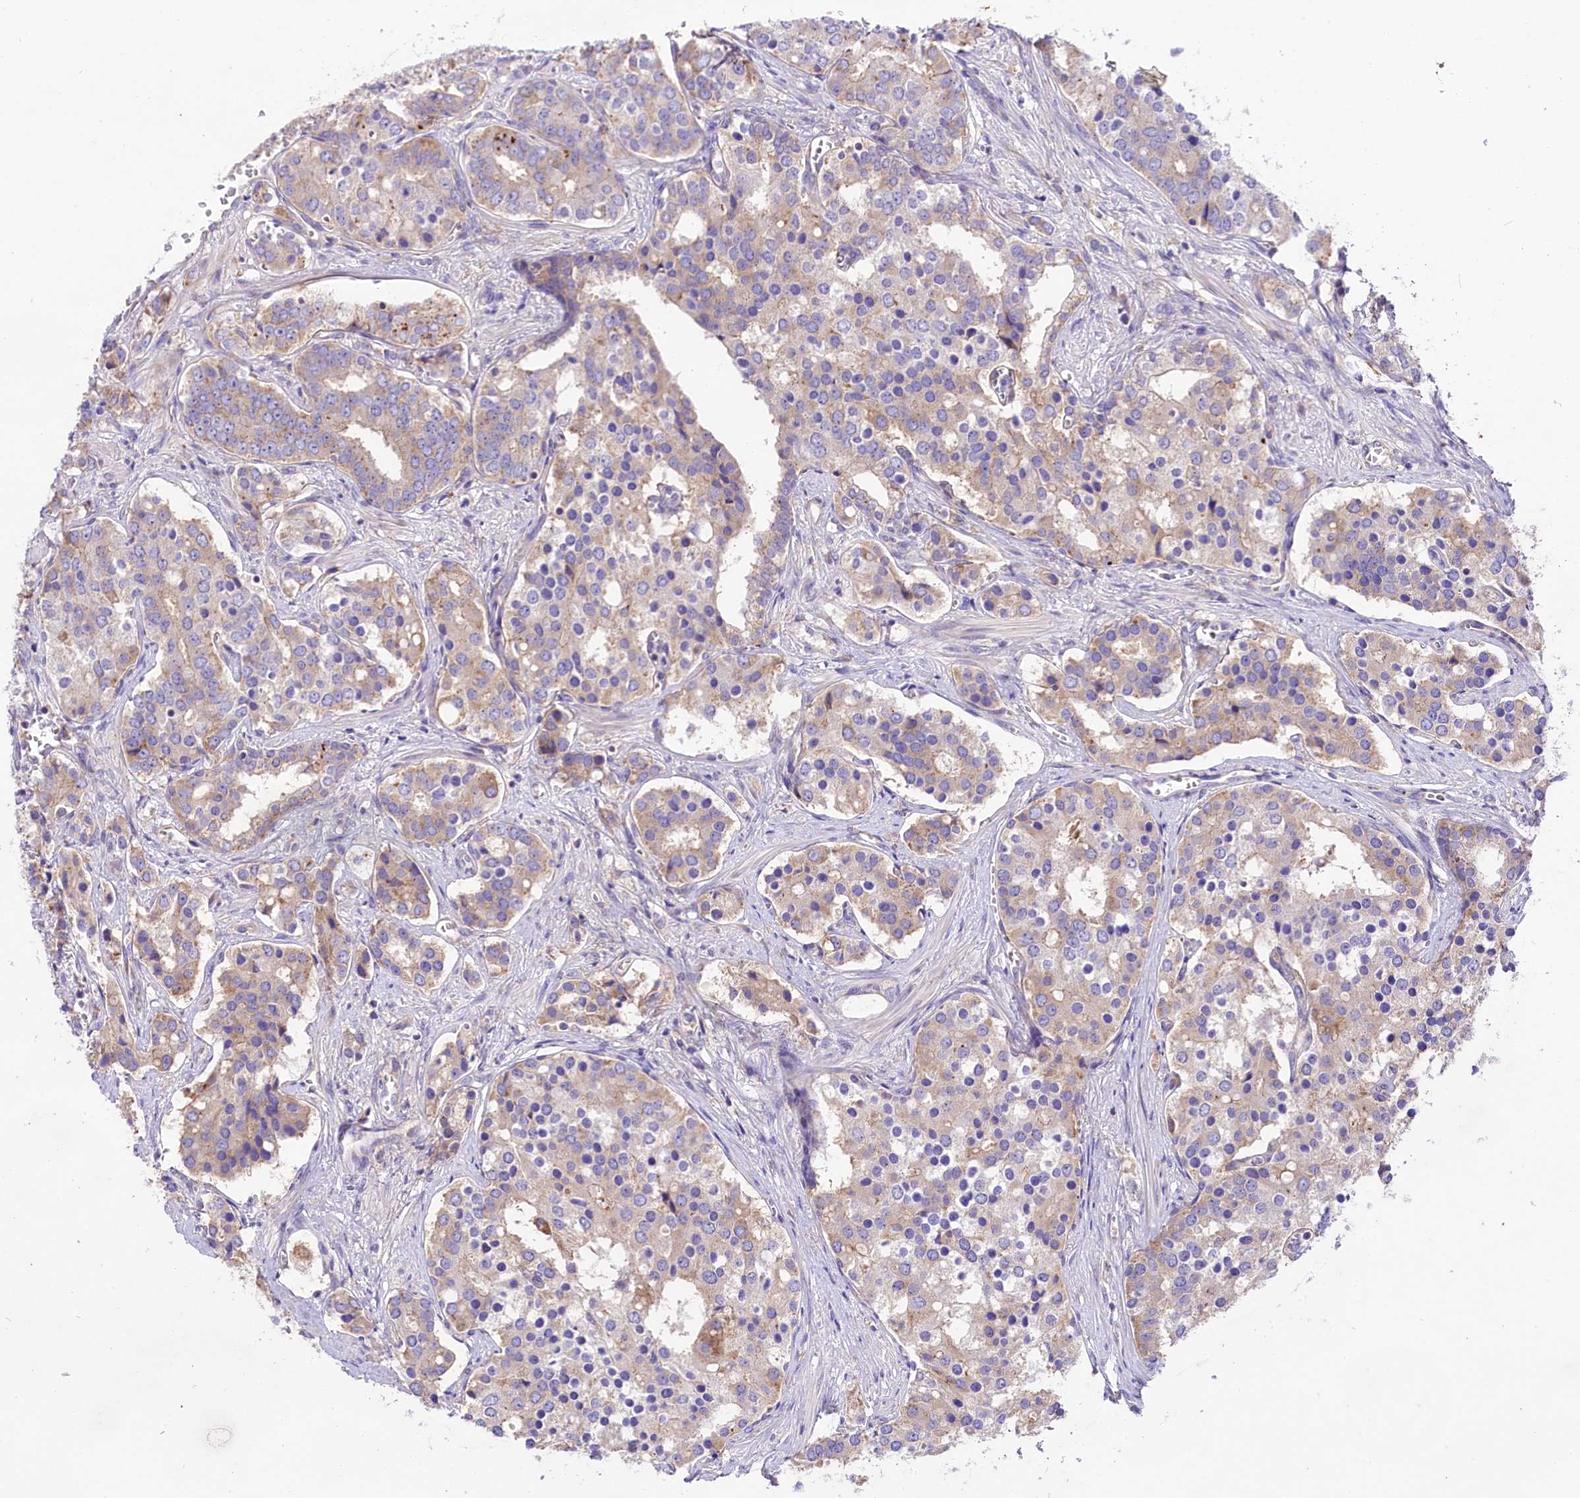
{"staining": {"intensity": "weak", "quantity": "25%-75%", "location": "cytoplasmic/membranous"}, "tissue": "prostate cancer", "cell_type": "Tumor cells", "image_type": "cancer", "snomed": [{"axis": "morphology", "description": "Adenocarcinoma, High grade"}, {"axis": "topography", "description": "Prostate"}], "caption": "Protein staining exhibits weak cytoplasmic/membranous positivity in about 25%-75% of tumor cells in prostate cancer (adenocarcinoma (high-grade)). The protein of interest is shown in brown color, while the nuclei are stained blue.", "gene": "PEMT", "patient": {"sex": "male", "age": 67}}